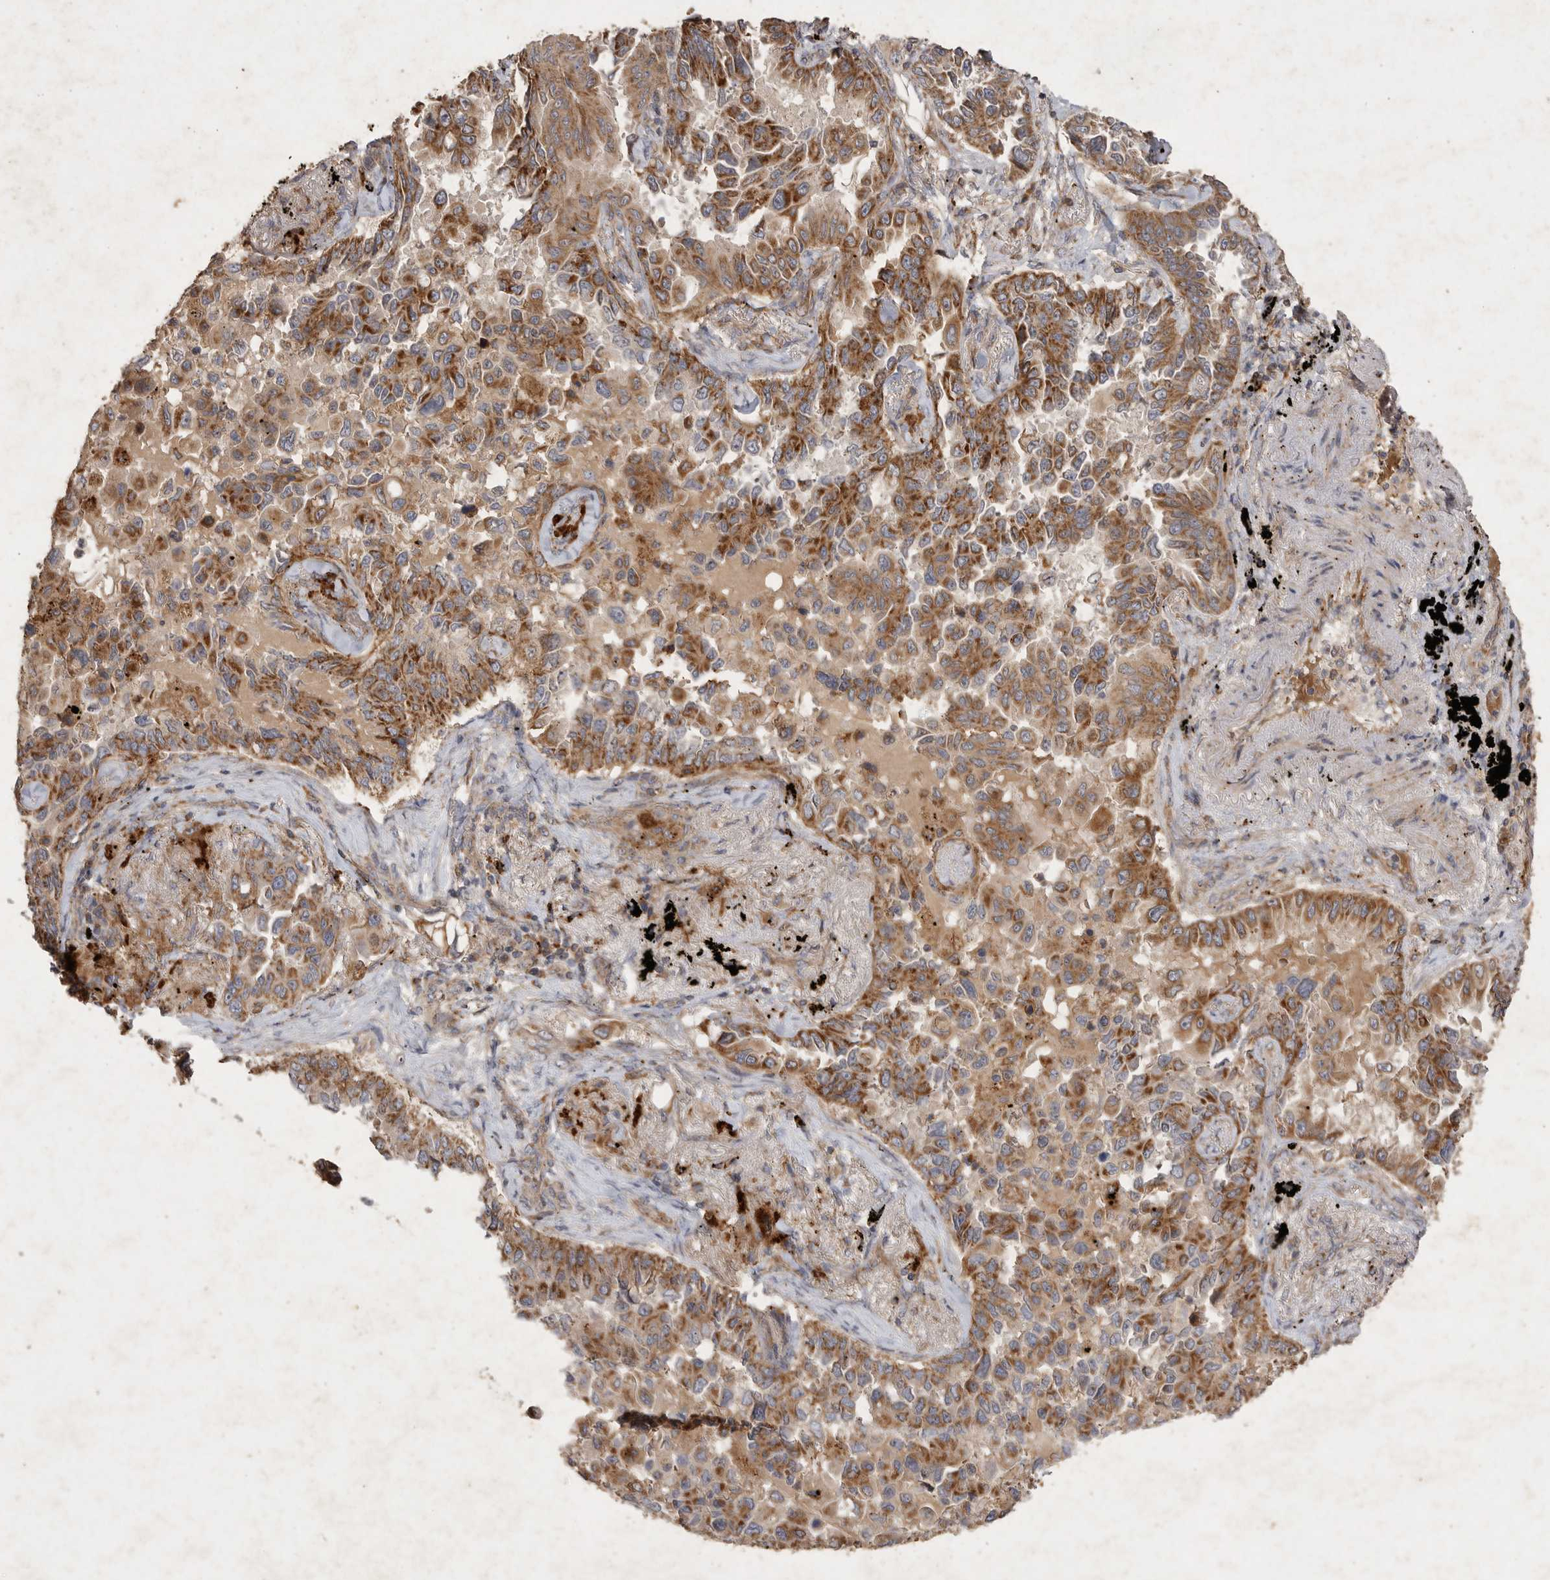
{"staining": {"intensity": "moderate", "quantity": ">75%", "location": "cytoplasmic/membranous"}, "tissue": "lung cancer", "cell_type": "Tumor cells", "image_type": "cancer", "snomed": [{"axis": "morphology", "description": "Adenocarcinoma, NOS"}, {"axis": "topography", "description": "Lung"}], "caption": "DAB immunohistochemical staining of human lung cancer shows moderate cytoplasmic/membranous protein staining in approximately >75% of tumor cells.", "gene": "MRPL41", "patient": {"sex": "female", "age": 67}}